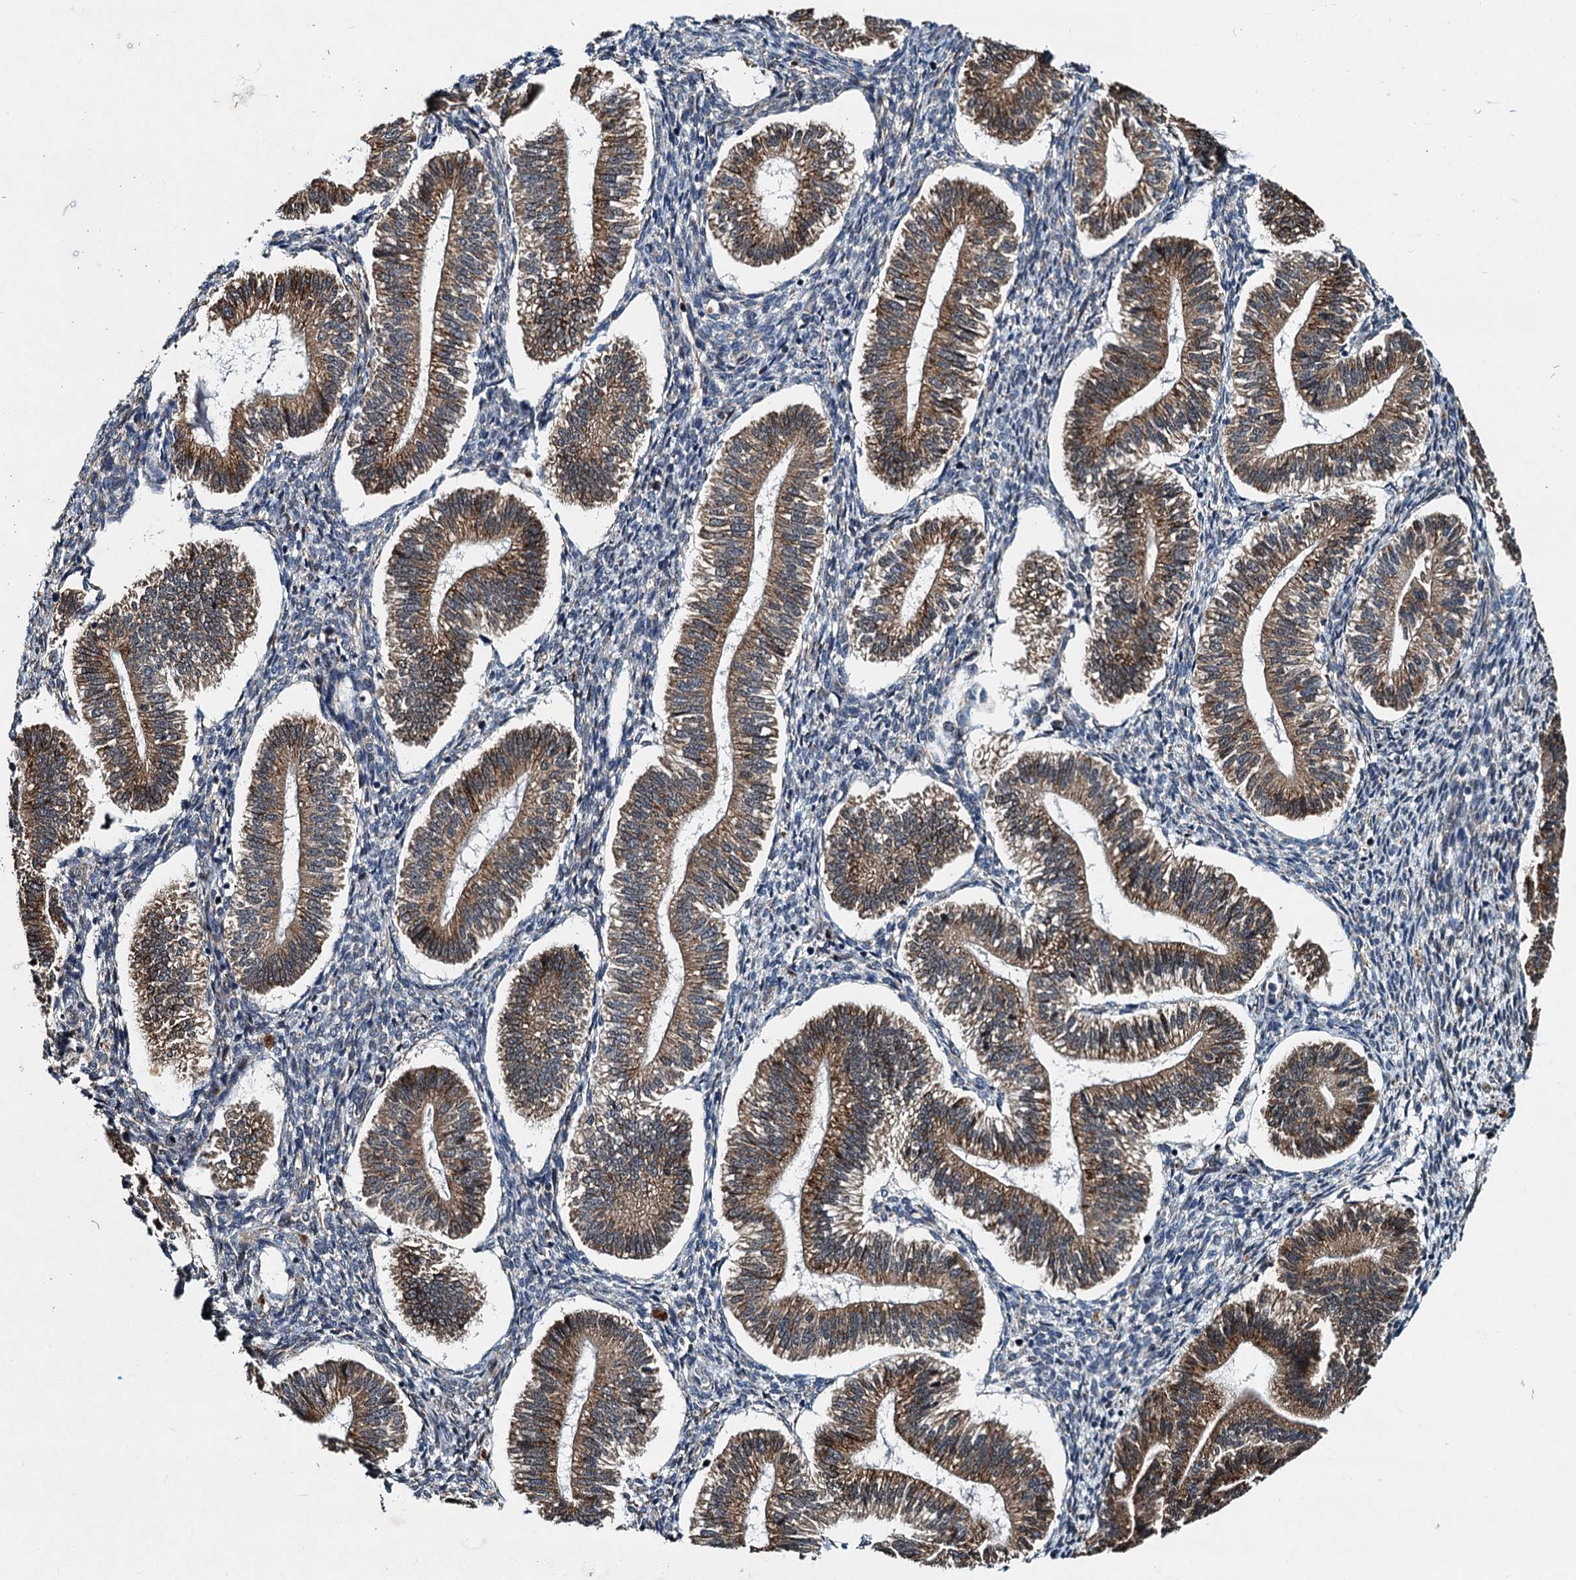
{"staining": {"intensity": "negative", "quantity": "none", "location": "none"}, "tissue": "endometrium", "cell_type": "Cells in endometrial stroma", "image_type": "normal", "snomed": [{"axis": "morphology", "description": "Normal tissue, NOS"}, {"axis": "topography", "description": "Endometrium"}], "caption": "IHC histopathology image of unremarkable endometrium: human endometrium stained with DAB (3,3'-diaminobenzidine) displays no significant protein staining in cells in endometrial stroma.", "gene": "DNAJC21", "patient": {"sex": "female", "age": 25}}